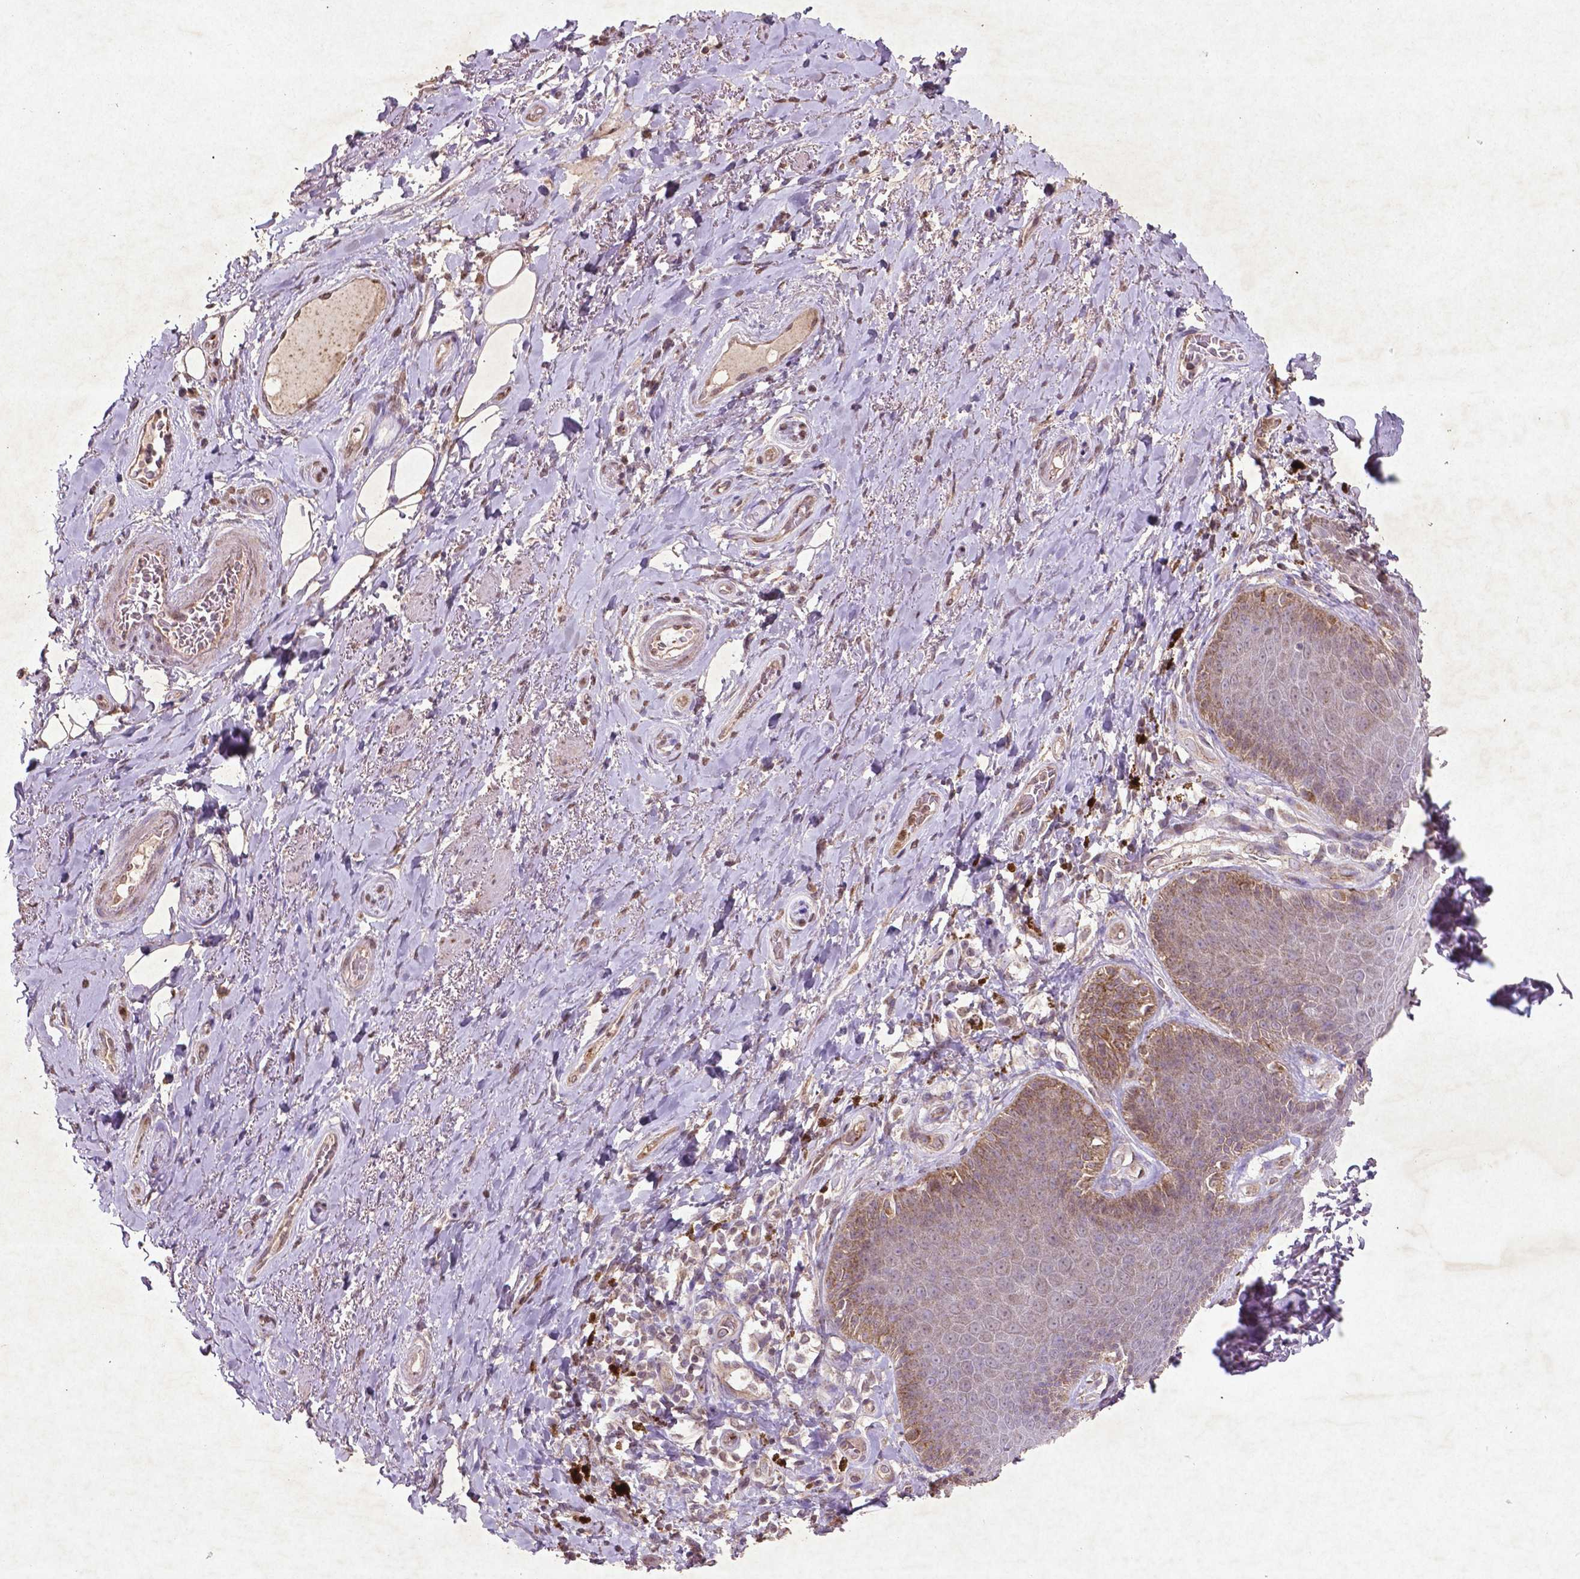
{"staining": {"intensity": "weak", "quantity": "<25%", "location": "cytoplasmic/membranous"}, "tissue": "adipose tissue", "cell_type": "Adipocytes", "image_type": "normal", "snomed": [{"axis": "morphology", "description": "Normal tissue, NOS"}, {"axis": "topography", "description": "Anal"}, {"axis": "topography", "description": "Peripheral nerve tissue"}], "caption": "High magnification brightfield microscopy of unremarkable adipose tissue stained with DAB (3,3'-diaminobenzidine) (brown) and counterstained with hematoxylin (blue): adipocytes show no significant expression. (Brightfield microscopy of DAB immunohistochemistry at high magnification).", "gene": "MTOR", "patient": {"sex": "male", "age": 53}}